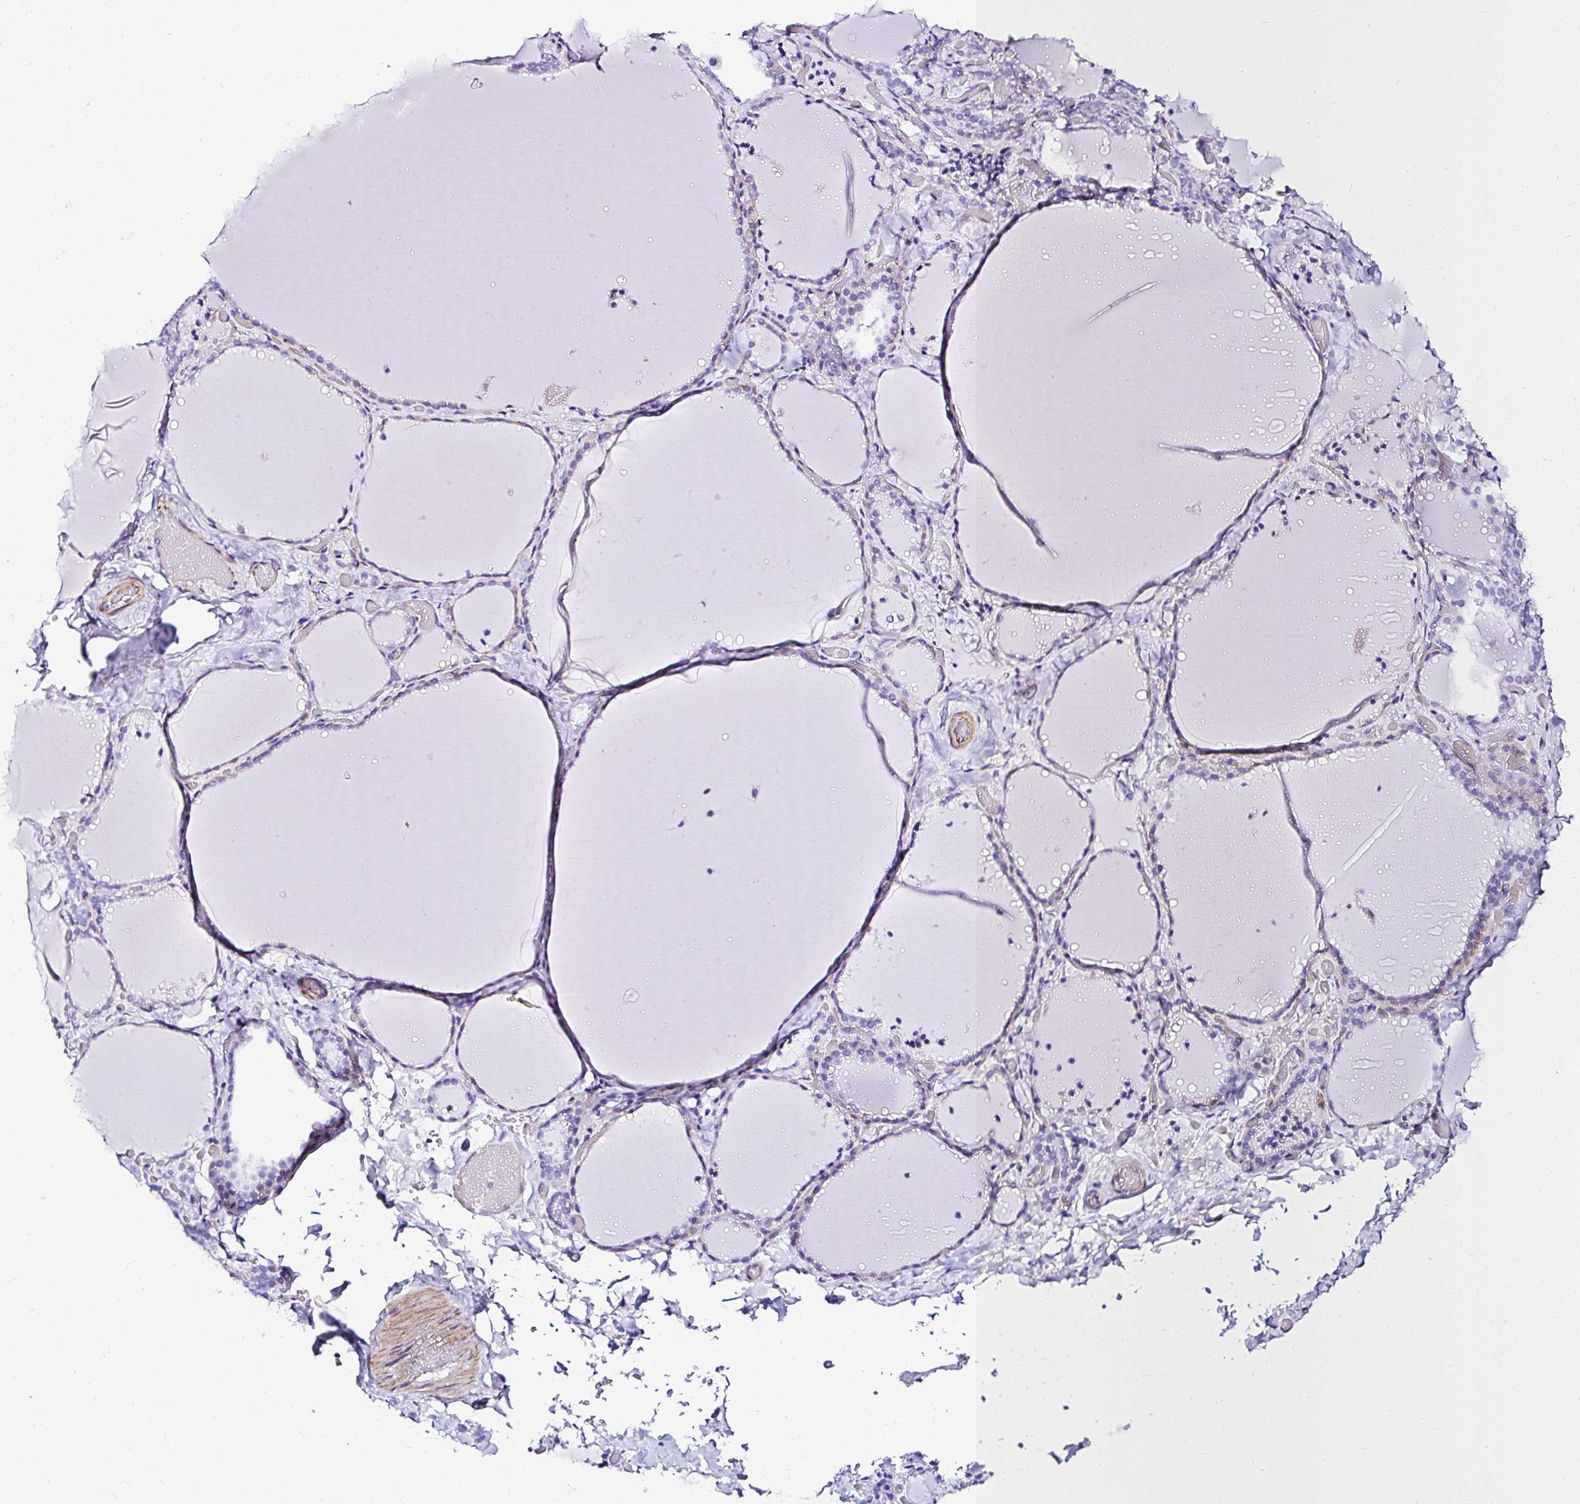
{"staining": {"intensity": "negative", "quantity": "none", "location": "none"}, "tissue": "thyroid gland", "cell_type": "Glandular cells", "image_type": "normal", "snomed": [{"axis": "morphology", "description": "Normal tissue, NOS"}, {"axis": "topography", "description": "Thyroid gland"}], "caption": "High magnification brightfield microscopy of normal thyroid gland stained with DAB (brown) and counterstained with hematoxylin (blue): glandular cells show no significant positivity. Brightfield microscopy of immunohistochemistry stained with DAB (brown) and hematoxylin (blue), captured at high magnification.", "gene": "DEPDC5", "patient": {"sex": "female", "age": 22}}